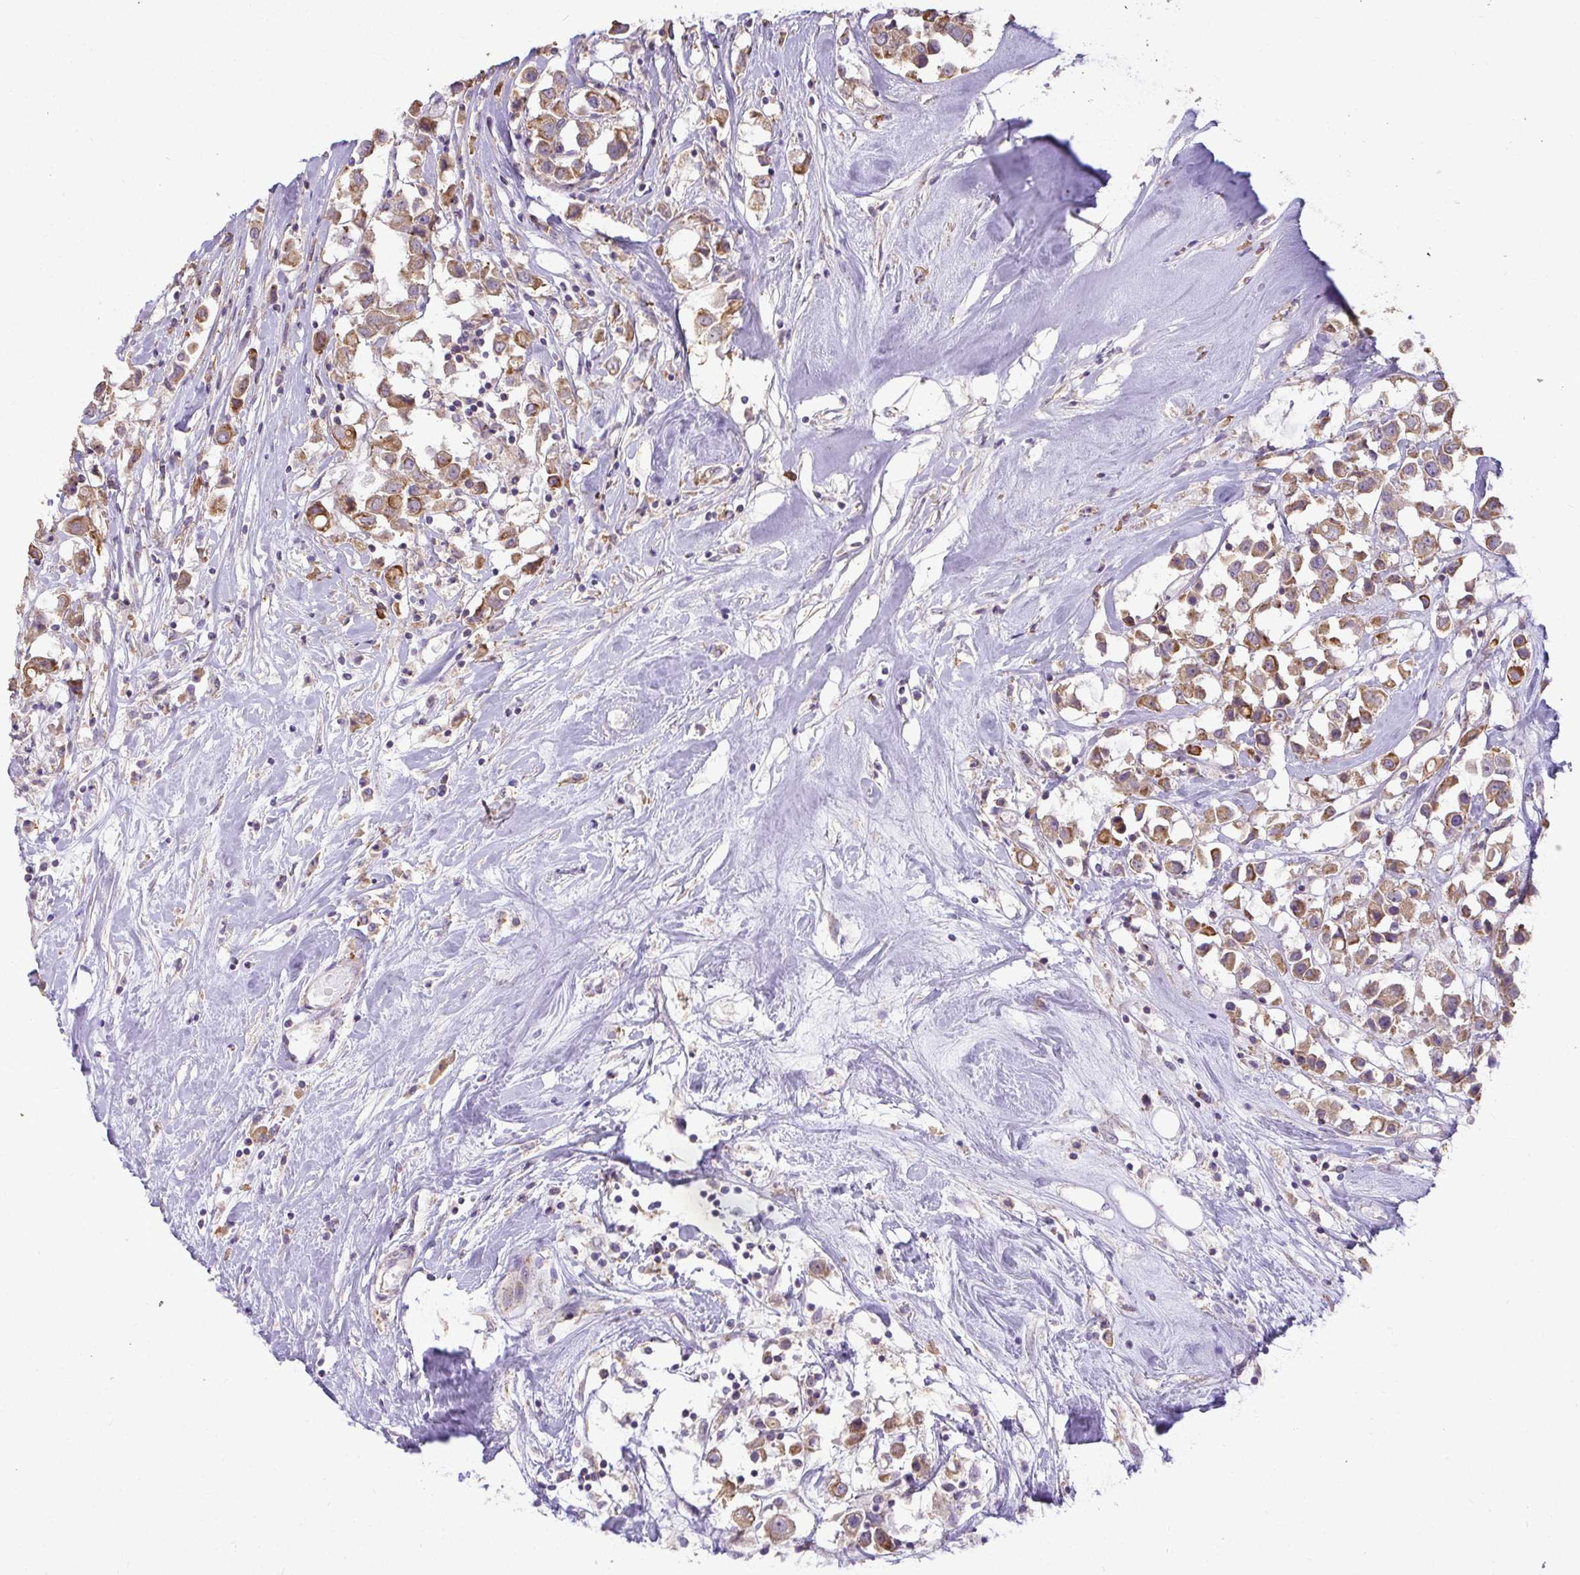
{"staining": {"intensity": "moderate", "quantity": ">75%", "location": "cytoplasmic/membranous"}, "tissue": "breast cancer", "cell_type": "Tumor cells", "image_type": "cancer", "snomed": [{"axis": "morphology", "description": "Duct carcinoma"}, {"axis": "topography", "description": "Breast"}], "caption": "The histopathology image shows staining of invasive ductal carcinoma (breast), revealing moderate cytoplasmic/membranous protein staining (brown color) within tumor cells.", "gene": "STRIP1", "patient": {"sex": "female", "age": 61}}